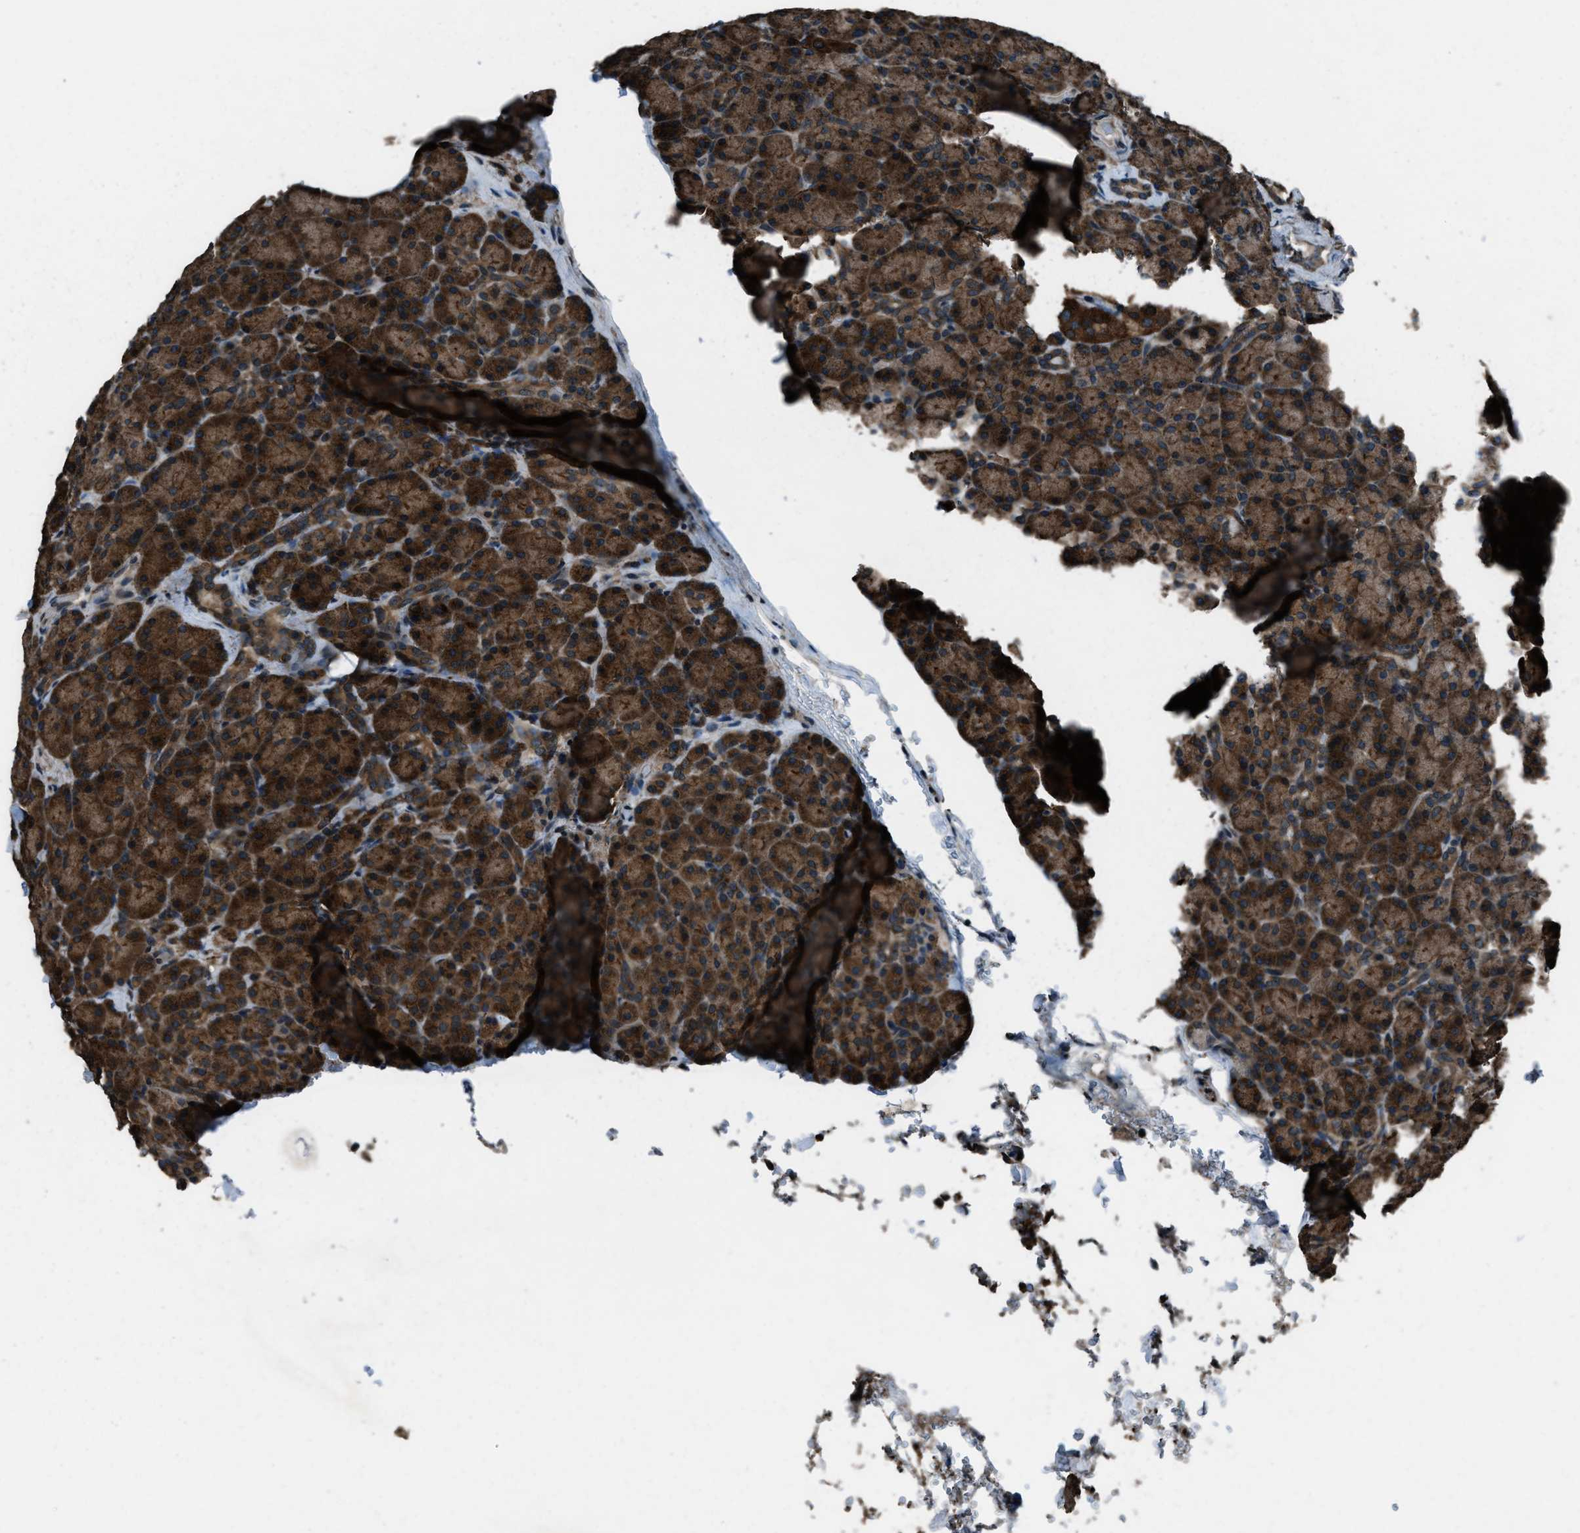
{"staining": {"intensity": "strong", "quantity": ">75%", "location": "cytoplasmic/membranous"}, "tissue": "pancreas", "cell_type": "Exocrine glandular cells", "image_type": "normal", "snomed": [{"axis": "morphology", "description": "Normal tissue, NOS"}, {"axis": "topography", "description": "Pancreas"}], "caption": "Strong cytoplasmic/membranous protein expression is seen in approximately >75% of exocrine glandular cells in pancreas. (brown staining indicates protein expression, while blue staining denotes nuclei).", "gene": "TRIM4", "patient": {"sex": "female", "age": 43}}